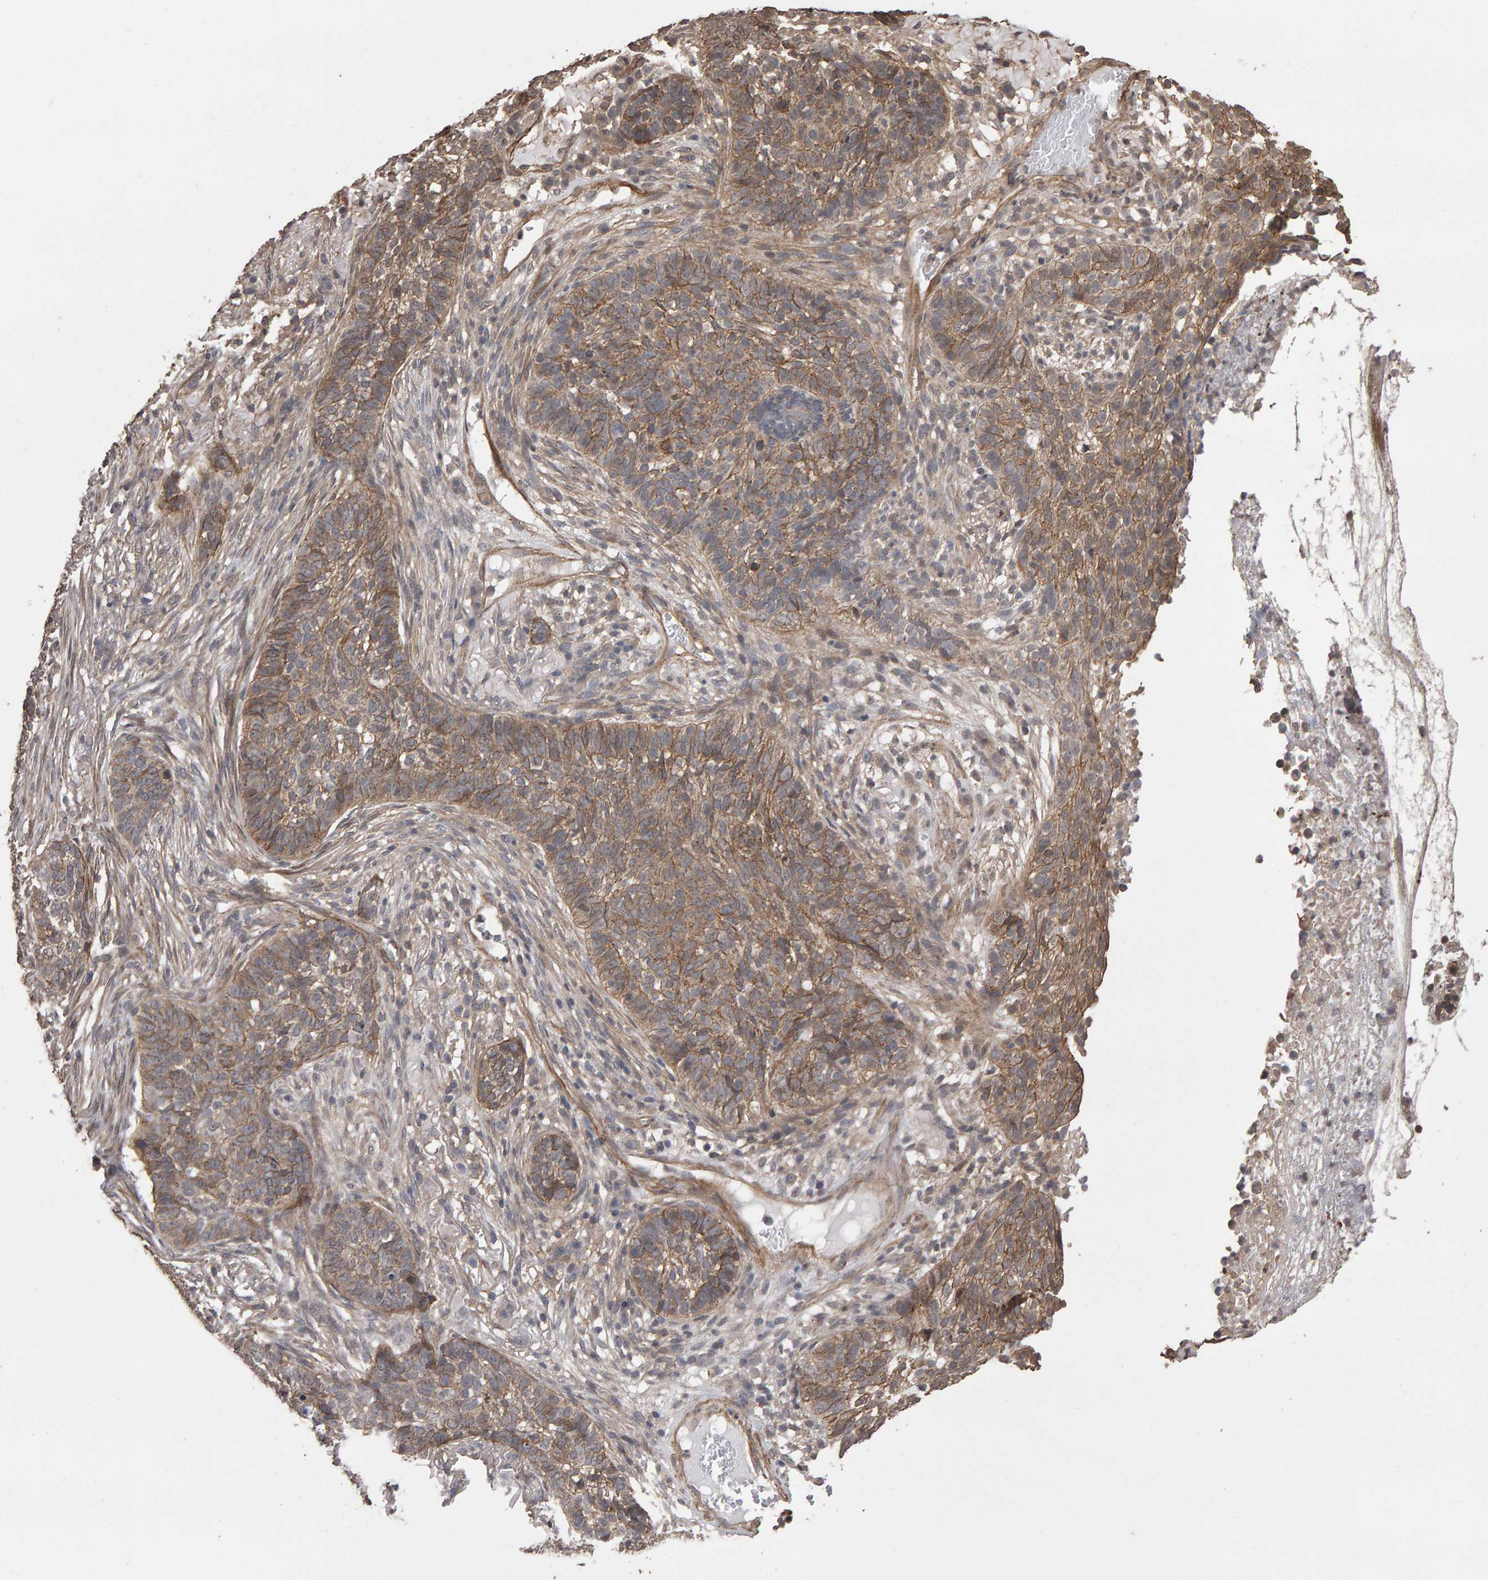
{"staining": {"intensity": "moderate", "quantity": "25%-75%", "location": "cytoplasmic/membranous"}, "tissue": "skin cancer", "cell_type": "Tumor cells", "image_type": "cancer", "snomed": [{"axis": "morphology", "description": "Basal cell carcinoma"}, {"axis": "topography", "description": "Skin"}], "caption": "A photomicrograph of human skin basal cell carcinoma stained for a protein displays moderate cytoplasmic/membranous brown staining in tumor cells.", "gene": "SCRIB", "patient": {"sex": "male", "age": 85}}